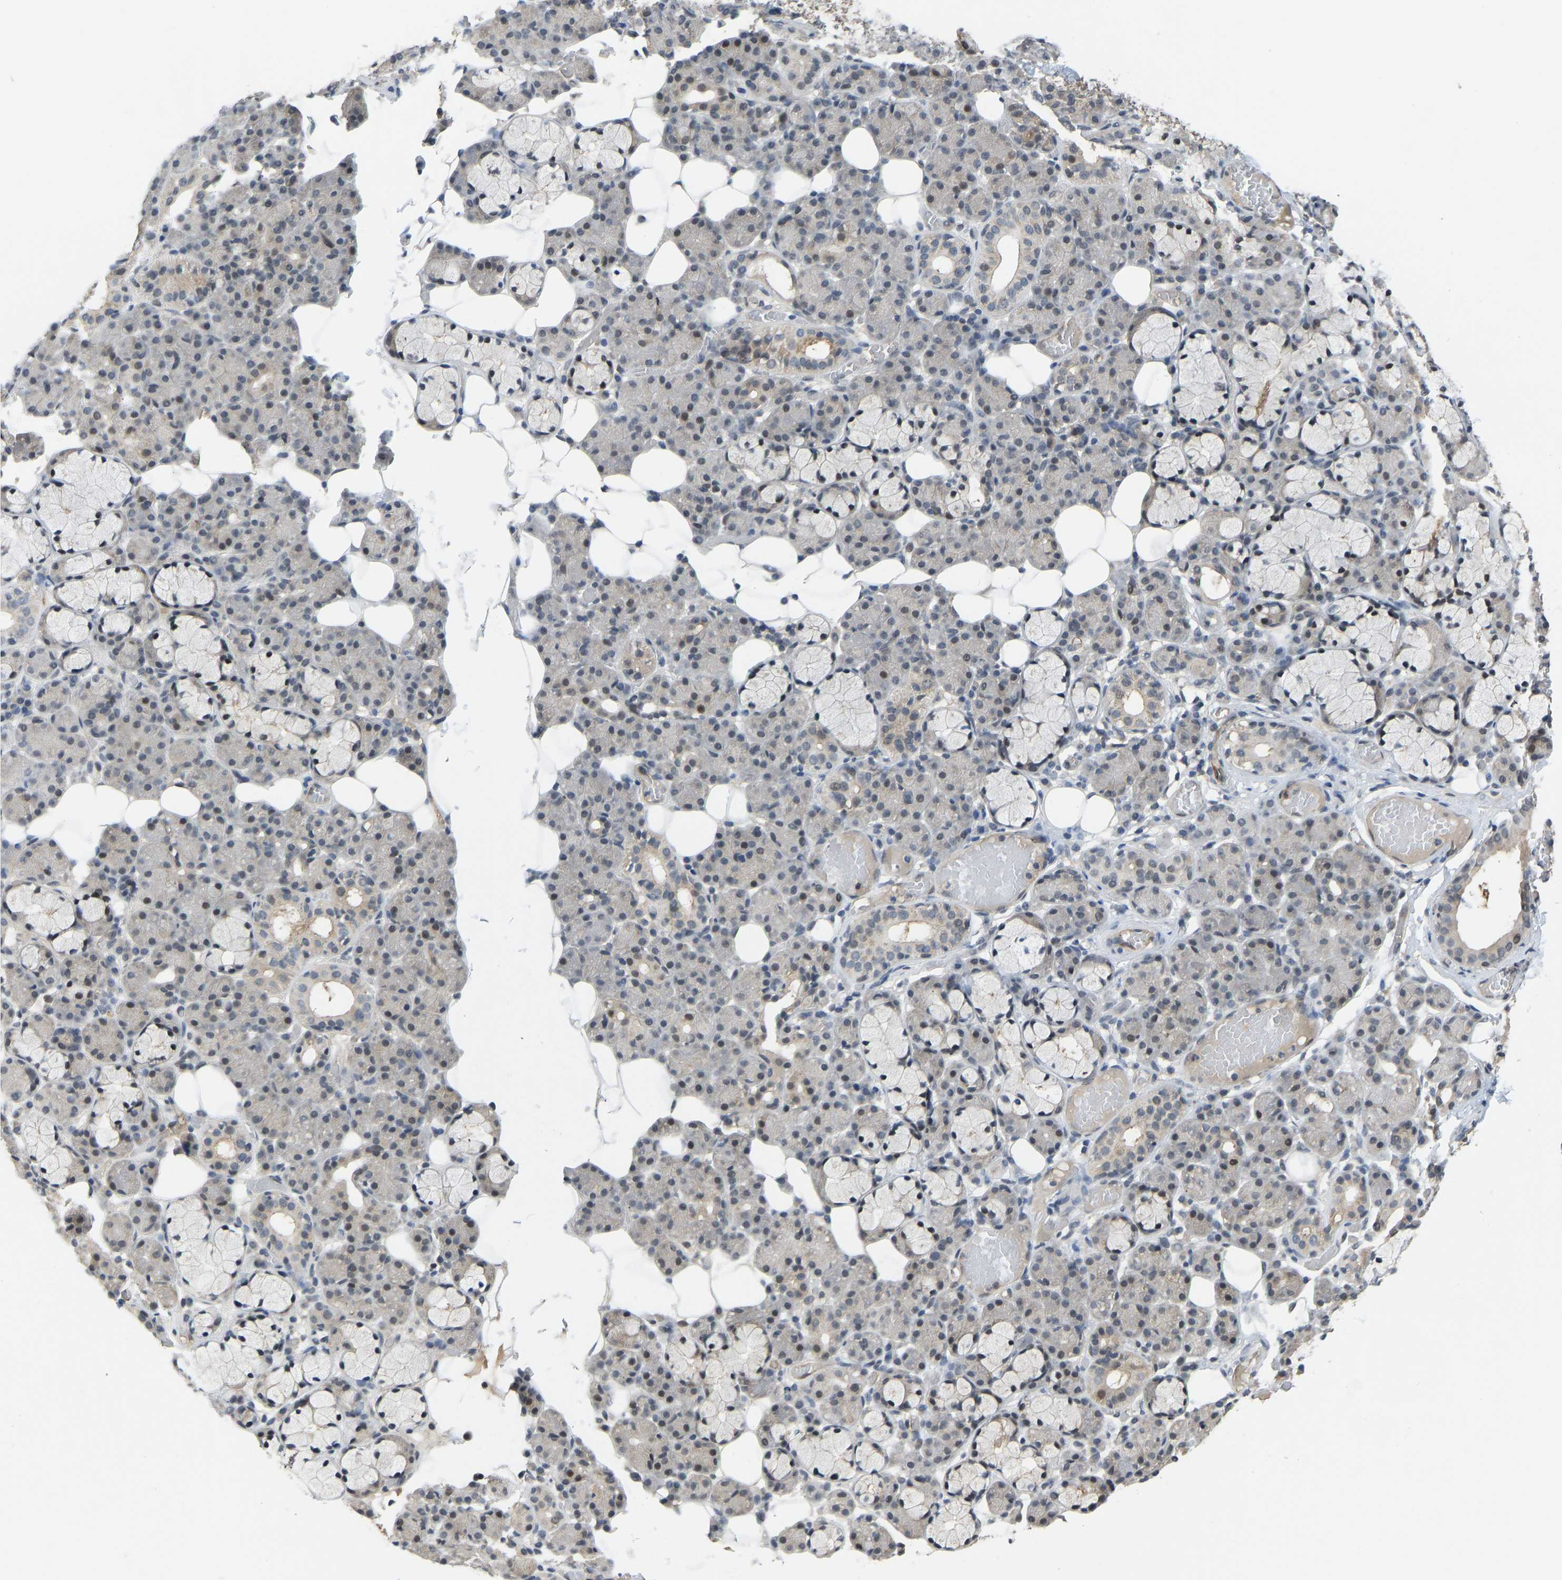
{"staining": {"intensity": "moderate", "quantity": "<25%", "location": "nuclear"}, "tissue": "salivary gland", "cell_type": "Glandular cells", "image_type": "normal", "snomed": [{"axis": "morphology", "description": "Normal tissue, NOS"}, {"axis": "topography", "description": "Salivary gland"}], "caption": "Immunohistochemistry (IHC) photomicrograph of normal salivary gland: human salivary gland stained using immunohistochemistry (IHC) shows low levels of moderate protein expression localized specifically in the nuclear of glandular cells, appearing as a nuclear brown color.", "gene": "CCT8", "patient": {"sex": "male", "age": 63}}